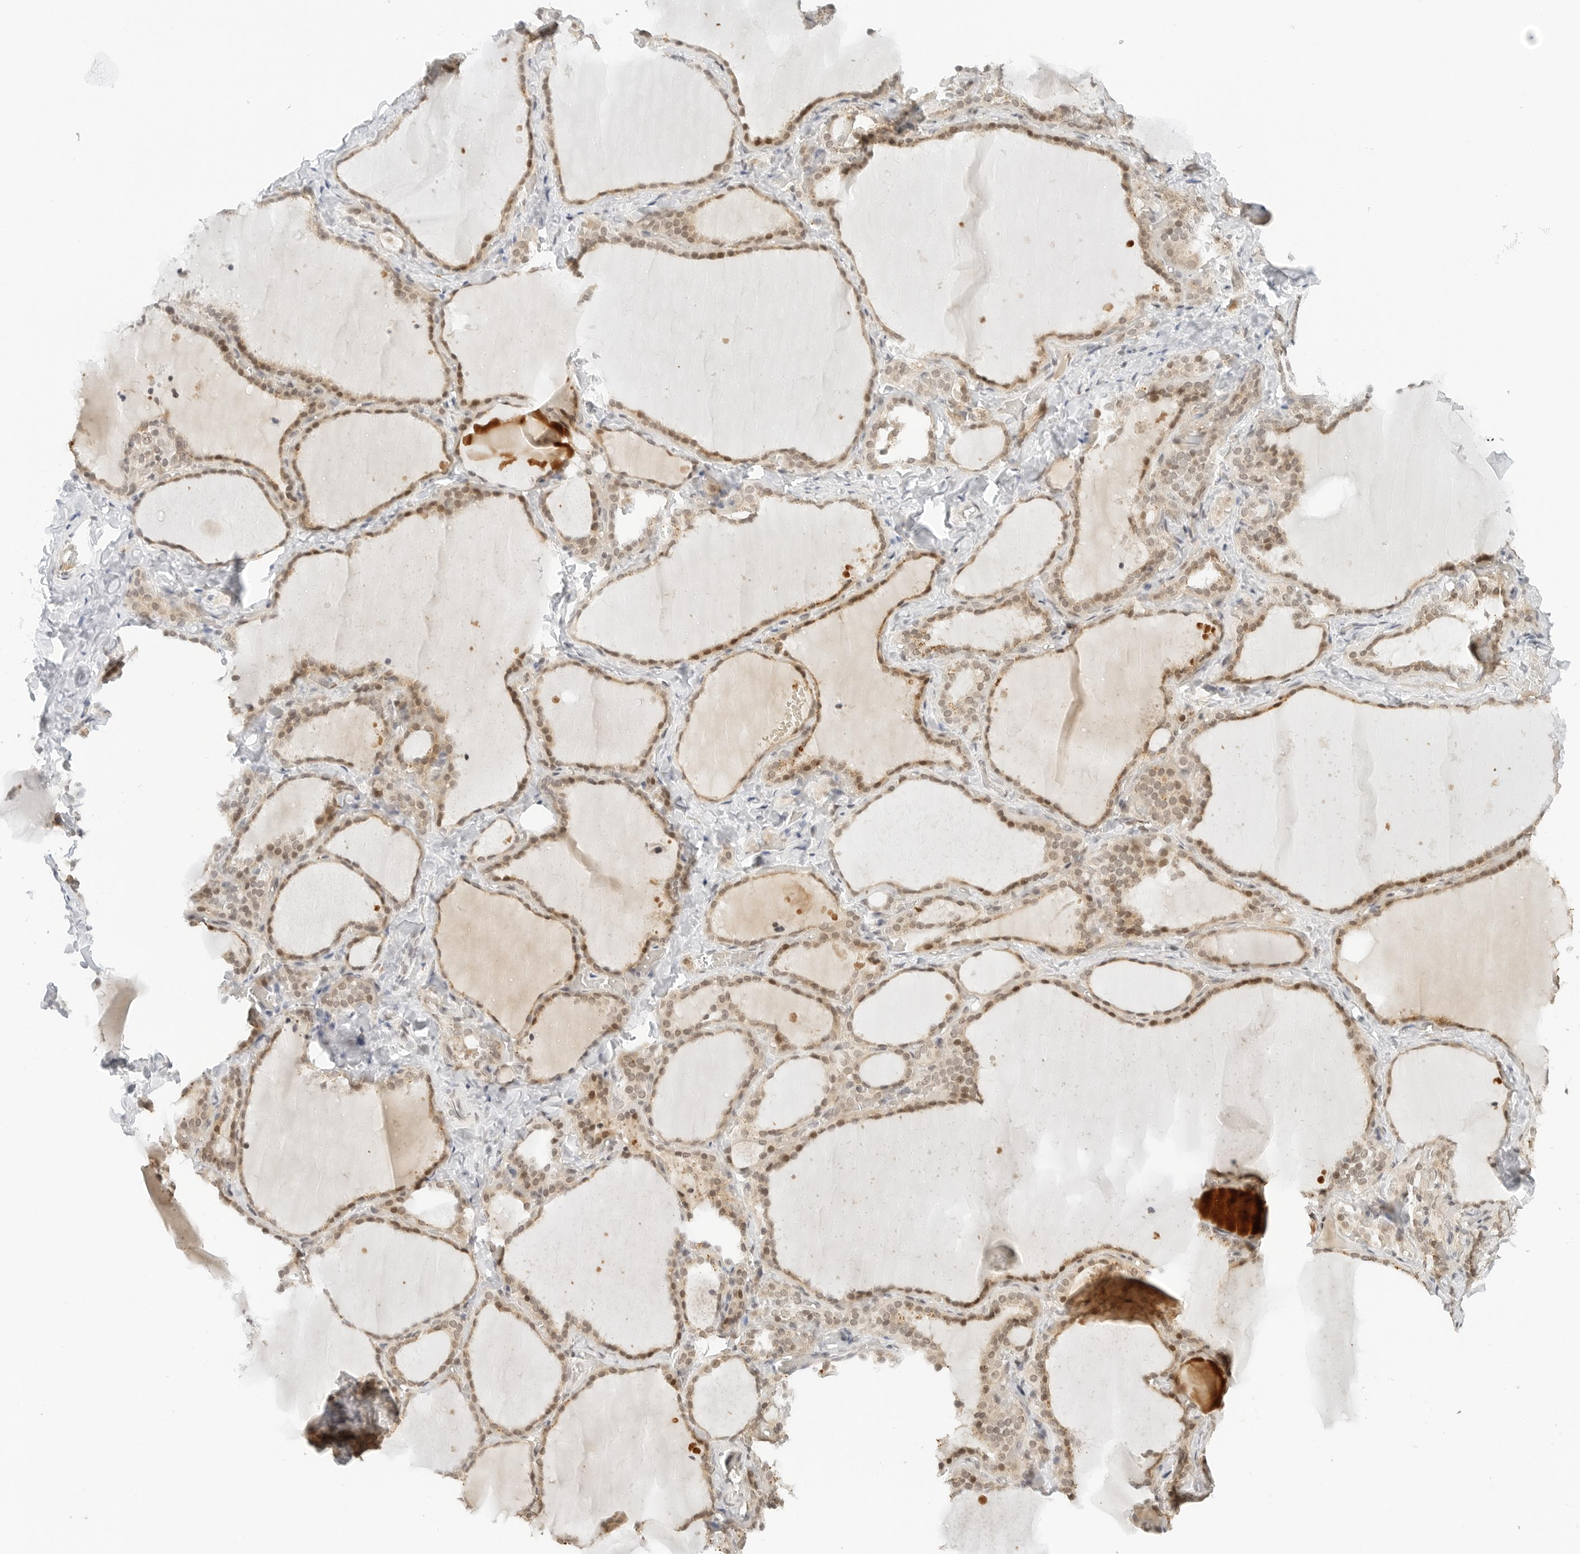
{"staining": {"intensity": "moderate", "quantity": ">75%", "location": "cytoplasmic/membranous,nuclear"}, "tissue": "thyroid gland", "cell_type": "Glandular cells", "image_type": "normal", "snomed": [{"axis": "morphology", "description": "Normal tissue, NOS"}, {"axis": "topography", "description": "Thyroid gland"}], "caption": "IHC staining of normal thyroid gland, which displays medium levels of moderate cytoplasmic/membranous,nuclear staining in approximately >75% of glandular cells indicating moderate cytoplasmic/membranous,nuclear protein staining. The staining was performed using DAB (brown) for protein detection and nuclei were counterstained in hematoxylin (blue).", "gene": "NEO1", "patient": {"sex": "female", "age": 22}}